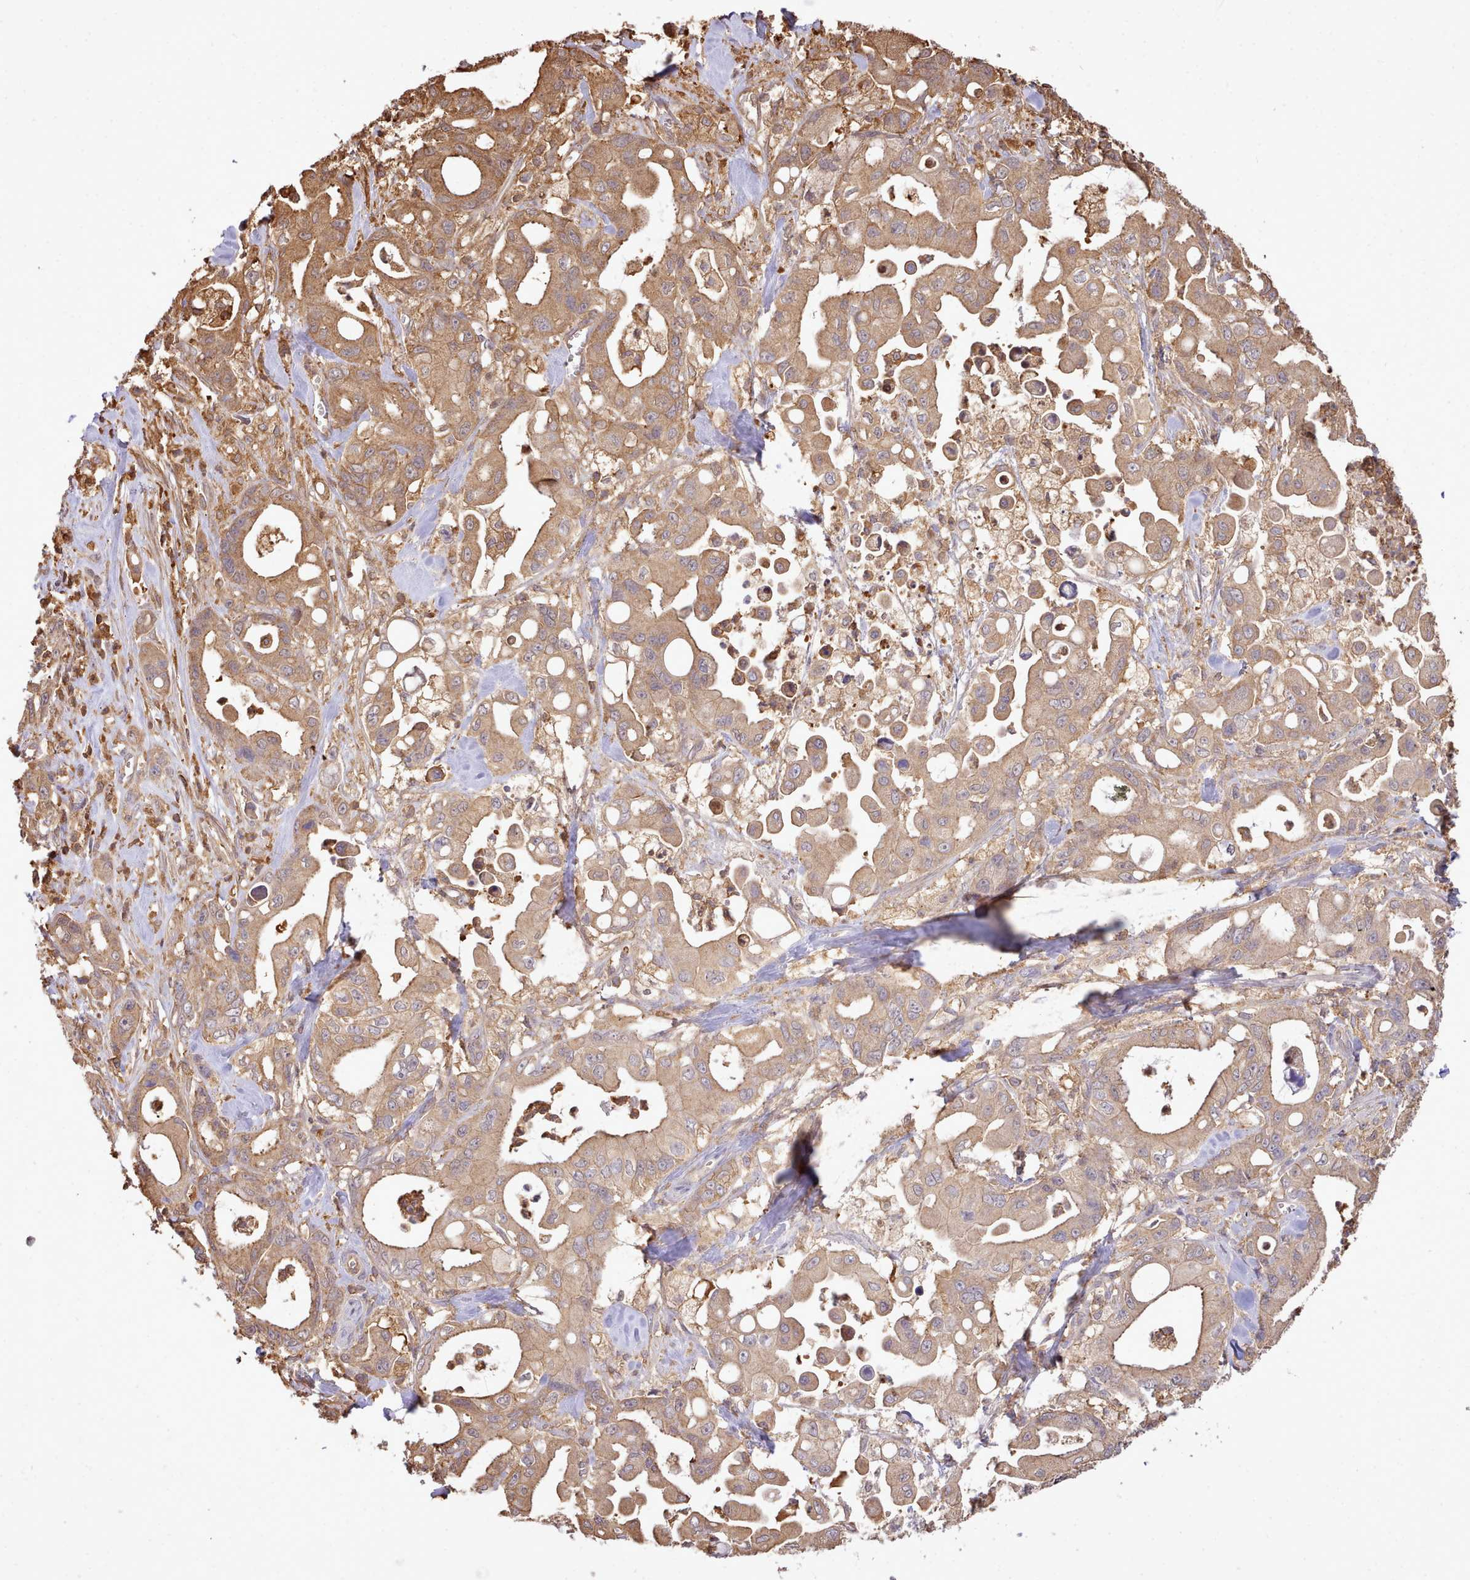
{"staining": {"intensity": "moderate", "quantity": ">75%", "location": "cytoplasmic/membranous"}, "tissue": "pancreatic cancer", "cell_type": "Tumor cells", "image_type": "cancer", "snomed": [{"axis": "morphology", "description": "Adenocarcinoma, NOS"}, {"axis": "topography", "description": "Pancreas"}], "caption": "Tumor cells demonstrate medium levels of moderate cytoplasmic/membranous positivity in approximately >75% of cells in human pancreatic adenocarcinoma.", "gene": "CAPZA1", "patient": {"sex": "male", "age": 68}}